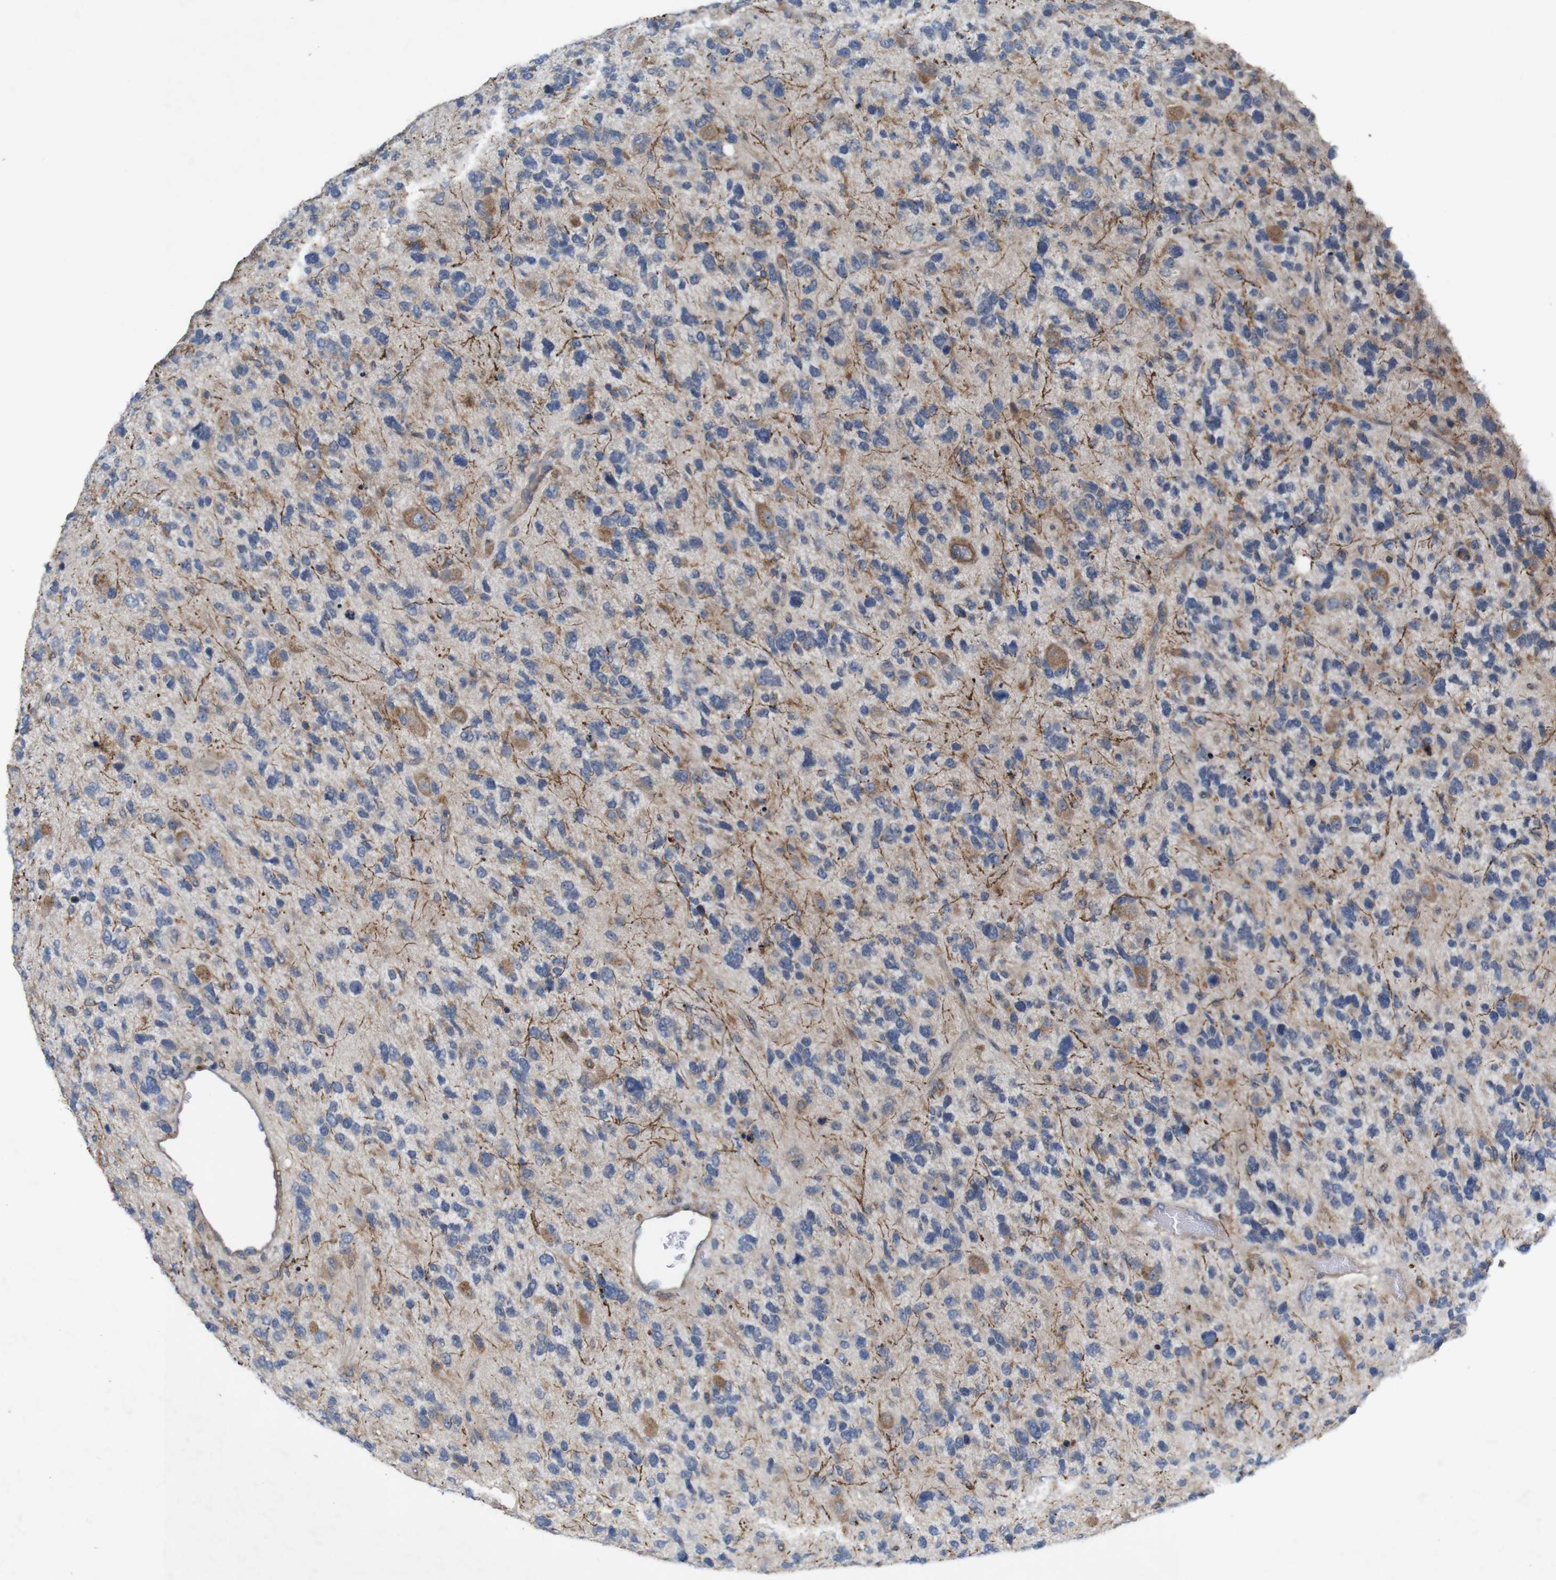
{"staining": {"intensity": "moderate", "quantity": "<25%", "location": "cytoplasmic/membranous"}, "tissue": "glioma", "cell_type": "Tumor cells", "image_type": "cancer", "snomed": [{"axis": "morphology", "description": "Glioma, malignant, High grade"}, {"axis": "topography", "description": "Brain"}], "caption": "Immunohistochemistry (IHC) staining of glioma, which demonstrates low levels of moderate cytoplasmic/membranous positivity in approximately <25% of tumor cells indicating moderate cytoplasmic/membranous protein positivity. The staining was performed using DAB (brown) for protein detection and nuclei were counterstained in hematoxylin (blue).", "gene": "SIGLEC8", "patient": {"sex": "female", "age": 58}}